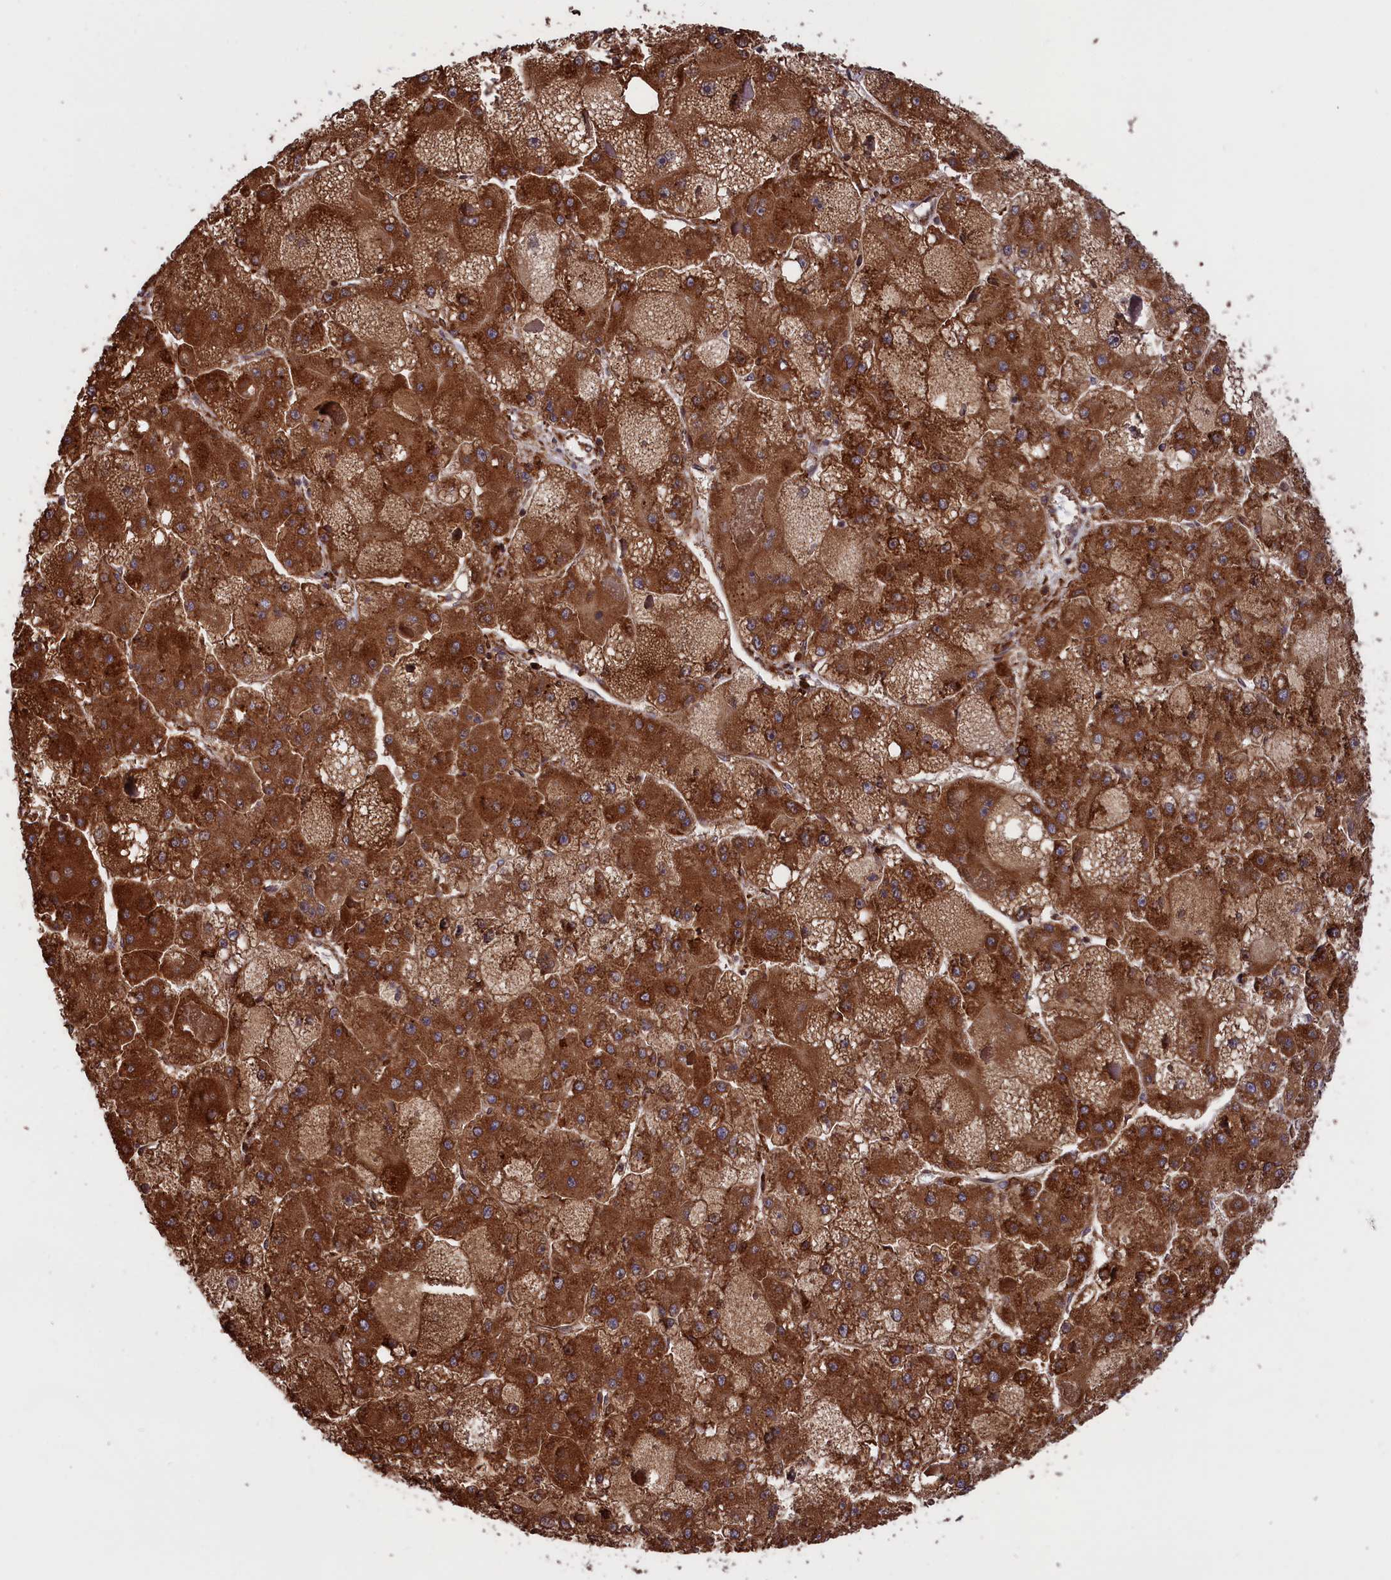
{"staining": {"intensity": "strong", "quantity": ">75%", "location": "cytoplasmic/membranous"}, "tissue": "liver cancer", "cell_type": "Tumor cells", "image_type": "cancer", "snomed": [{"axis": "morphology", "description": "Carcinoma, Hepatocellular, NOS"}, {"axis": "topography", "description": "Liver"}], "caption": "A photomicrograph showing strong cytoplasmic/membranous expression in about >75% of tumor cells in hepatocellular carcinoma (liver), as visualized by brown immunohistochemical staining.", "gene": "PLA2G4C", "patient": {"sex": "female", "age": 73}}